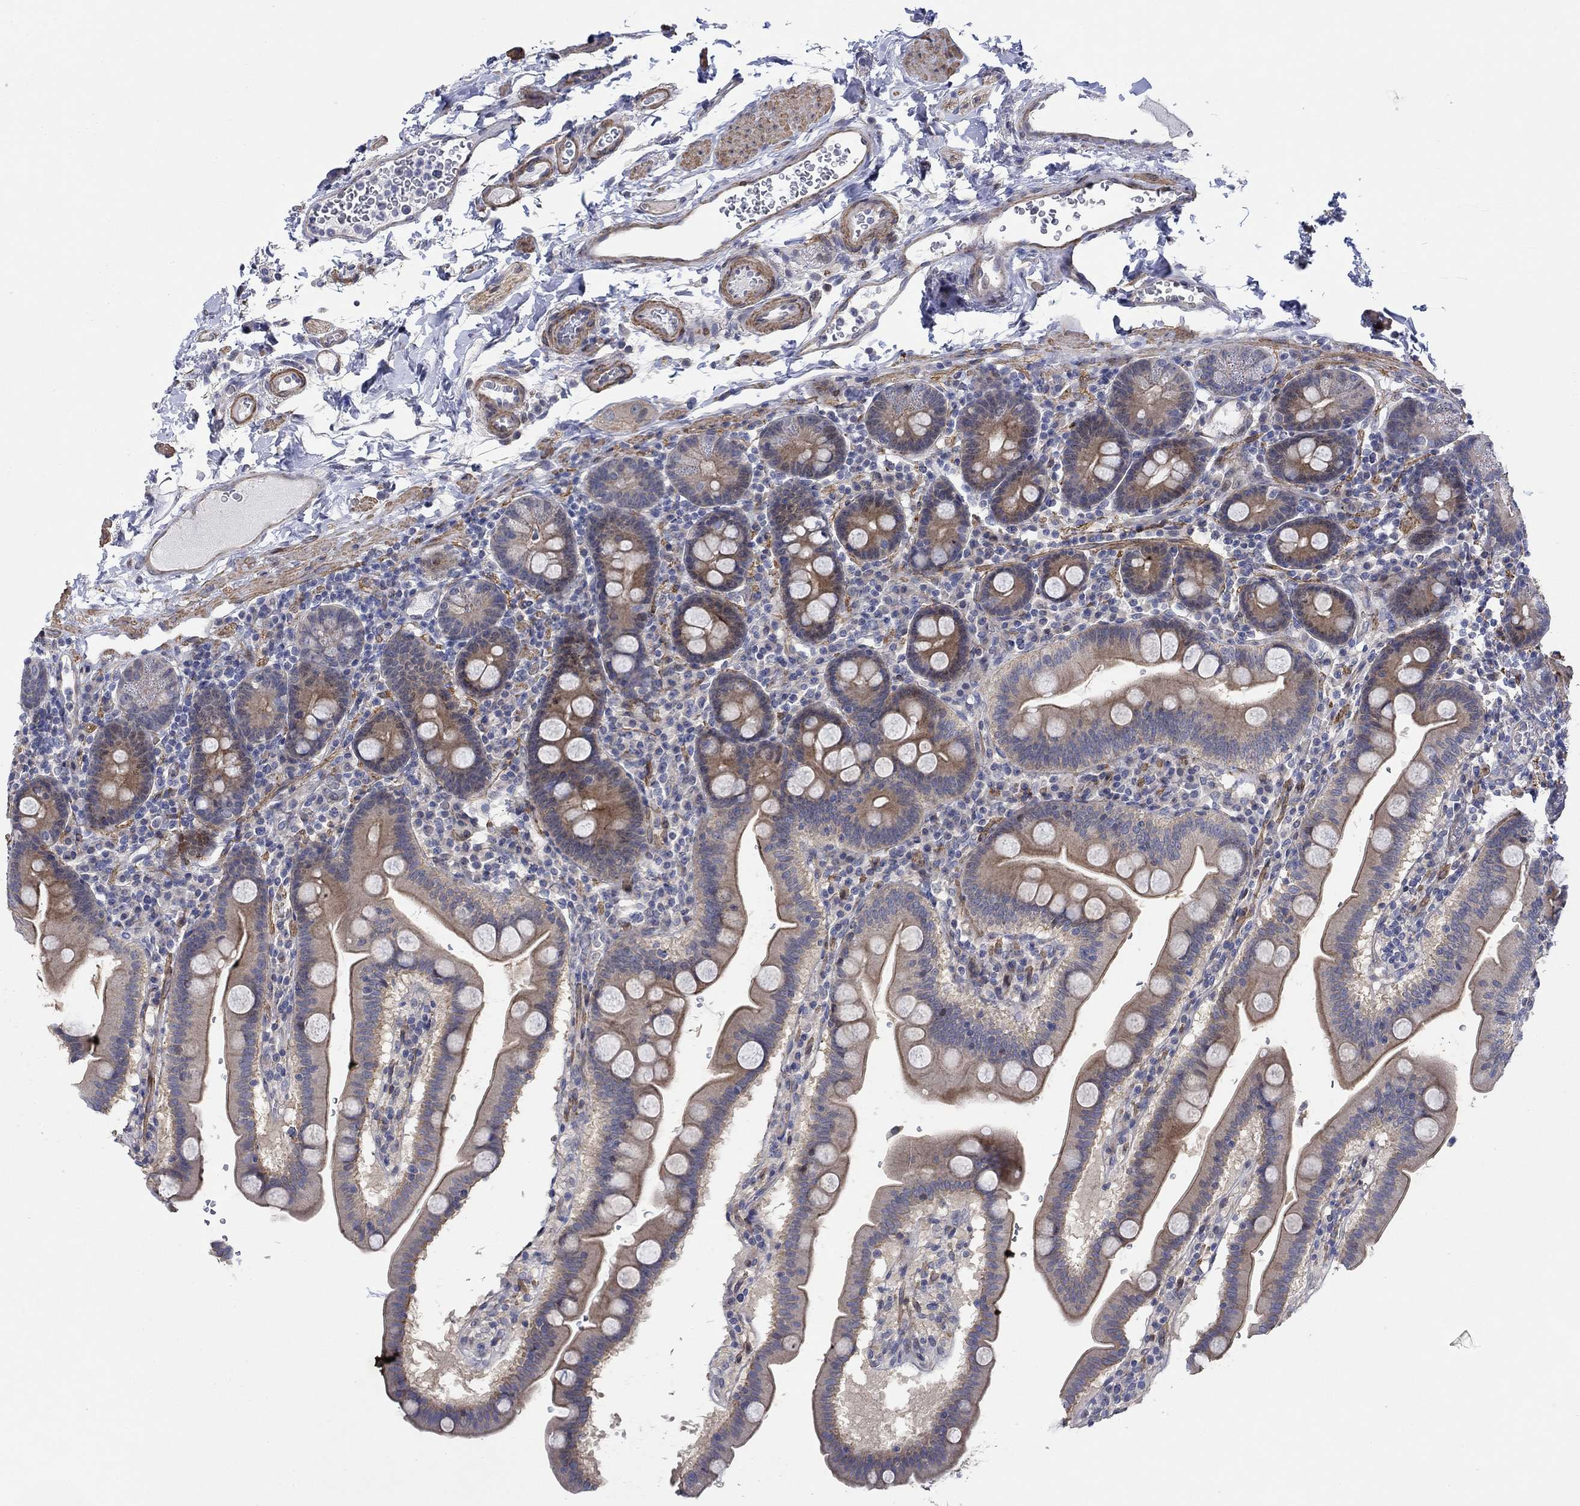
{"staining": {"intensity": "moderate", "quantity": "25%-75%", "location": "cytoplasmic/membranous"}, "tissue": "duodenum", "cell_type": "Glandular cells", "image_type": "normal", "snomed": [{"axis": "morphology", "description": "Normal tissue, NOS"}, {"axis": "topography", "description": "Duodenum"}], "caption": "Immunohistochemistry (DAB) staining of unremarkable human duodenum reveals moderate cytoplasmic/membranous protein staining in approximately 25%-75% of glandular cells. Using DAB (brown) and hematoxylin (blue) stains, captured at high magnification using brightfield microscopy.", "gene": "SCN7A", "patient": {"sex": "male", "age": 59}}